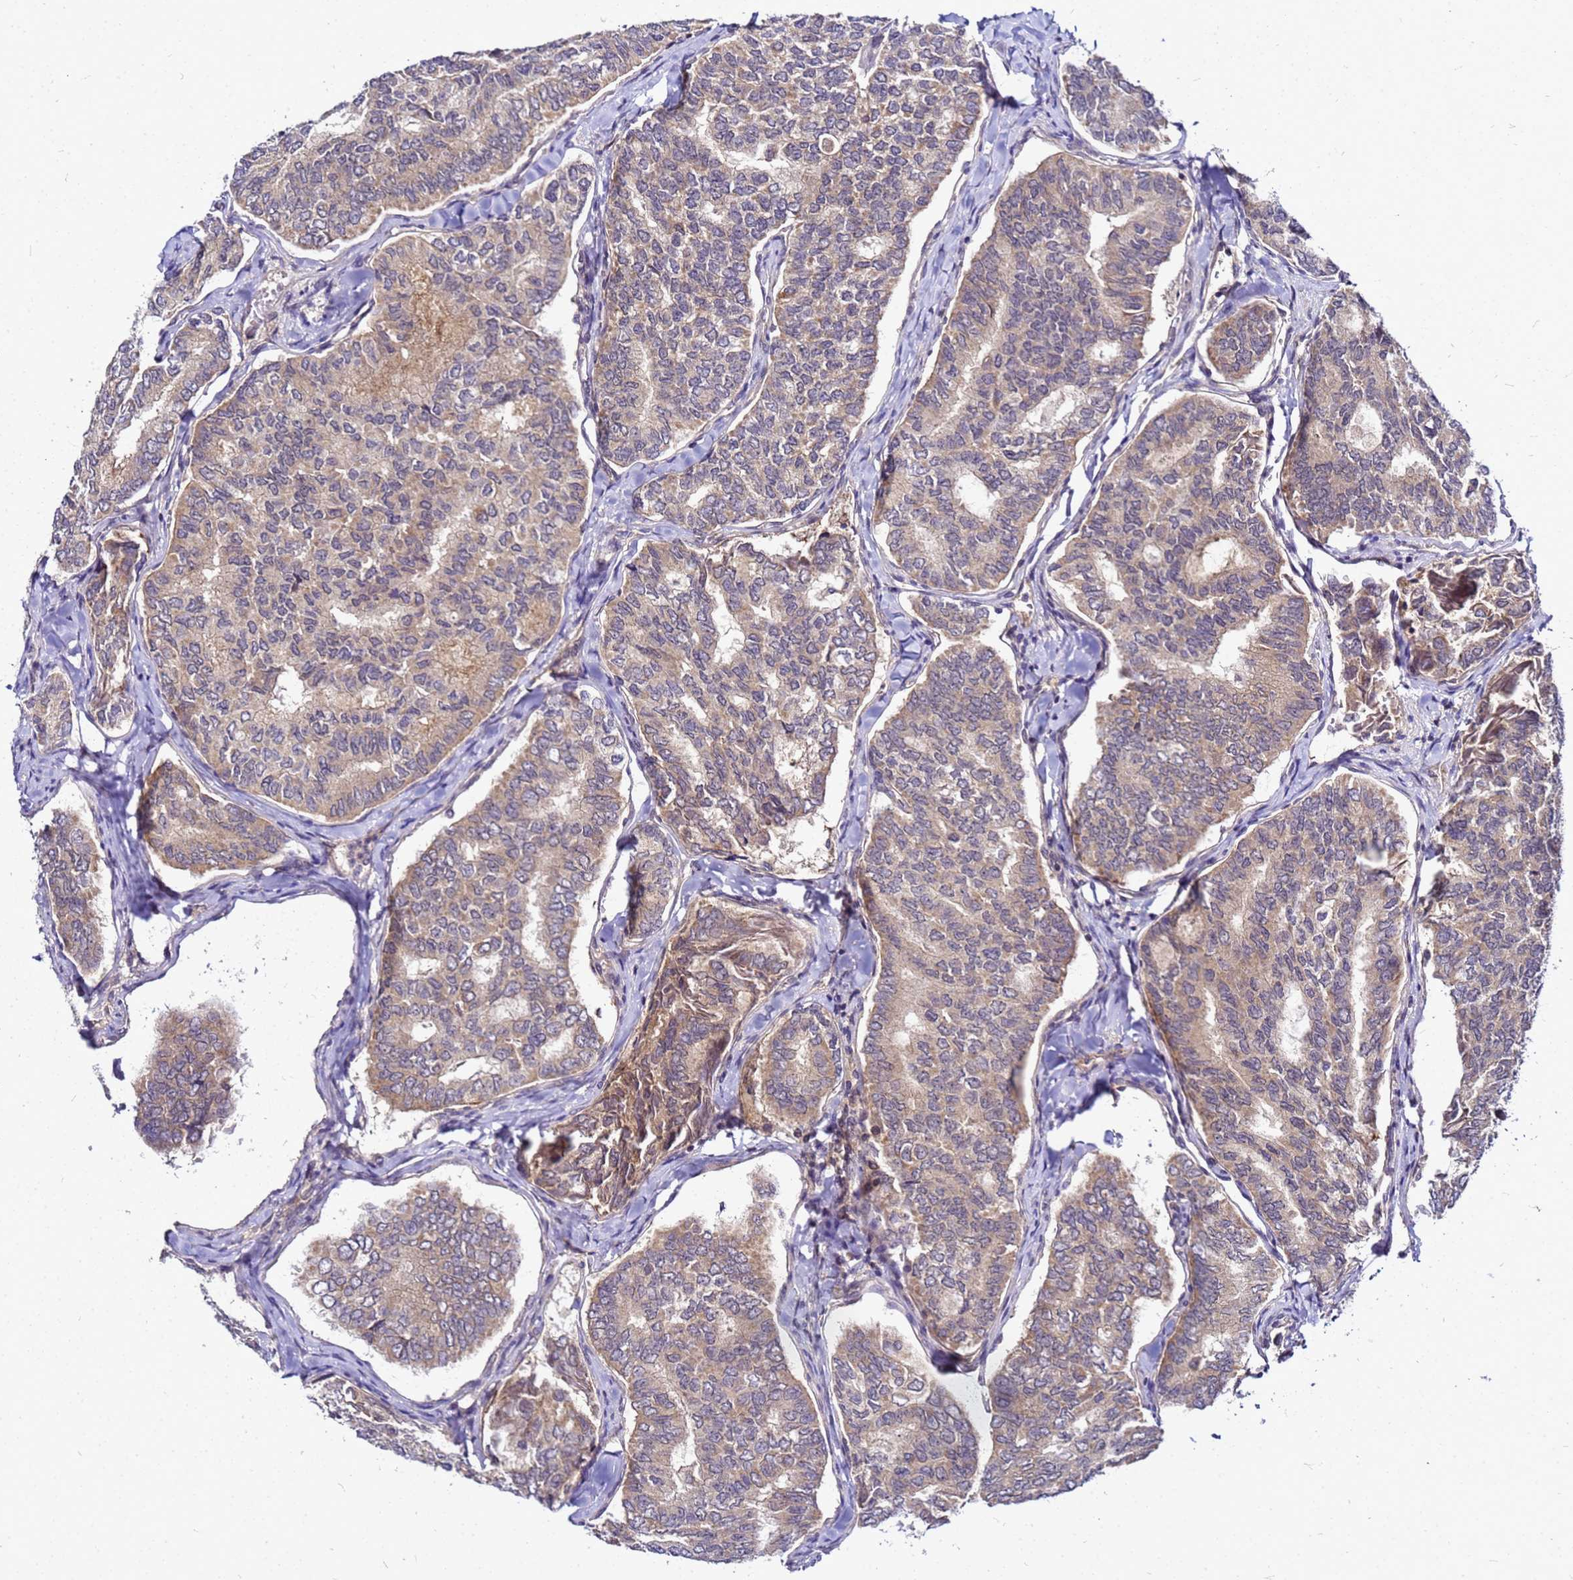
{"staining": {"intensity": "weak", "quantity": ">75%", "location": "cytoplasmic/membranous"}, "tissue": "thyroid cancer", "cell_type": "Tumor cells", "image_type": "cancer", "snomed": [{"axis": "morphology", "description": "Papillary adenocarcinoma, NOS"}, {"axis": "topography", "description": "Thyroid gland"}], "caption": "Papillary adenocarcinoma (thyroid) stained with immunohistochemistry shows weak cytoplasmic/membranous staining in about >75% of tumor cells. (IHC, brightfield microscopy, high magnification).", "gene": "SAT1", "patient": {"sex": "female", "age": 35}}